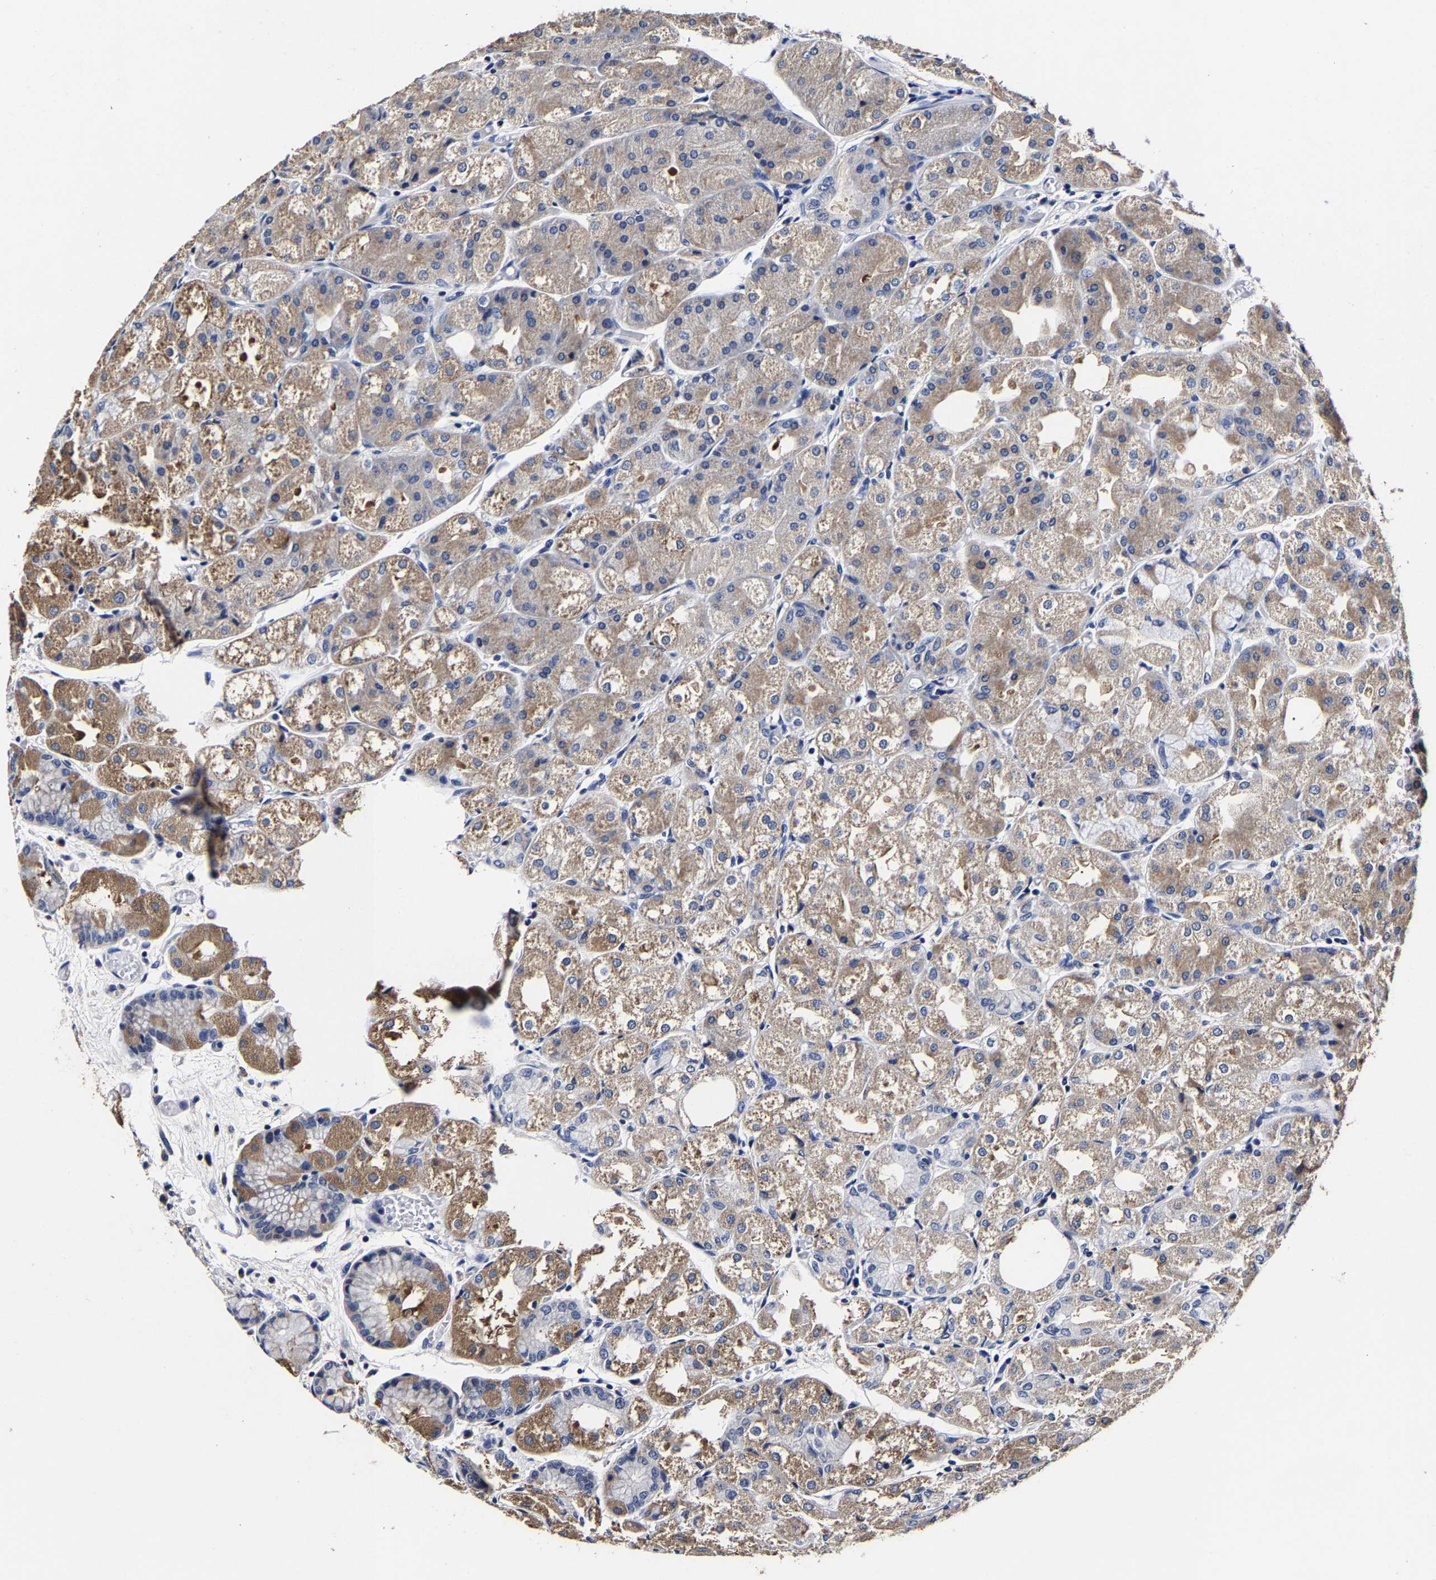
{"staining": {"intensity": "moderate", "quantity": "25%-75%", "location": "cytoplasmic/membranous"}, "tissue": "stomach", "cell_type": "Glandular cells", "image_type": "normal", "snomed": [{"axis": "morphology", "description": "Normal tissue, NOS"}, {"axis": "topography", "description": "Stomach, upper"}], "caption": "High-power microscopy captured an IHC photomicrograph of unremarkable stomach, revealing moderate cytoplasmic/membranous positivity in about 25%-75% of glandular cells.", "gene": "AKAP4", "patient": {"sex": "male", "age": 72}}